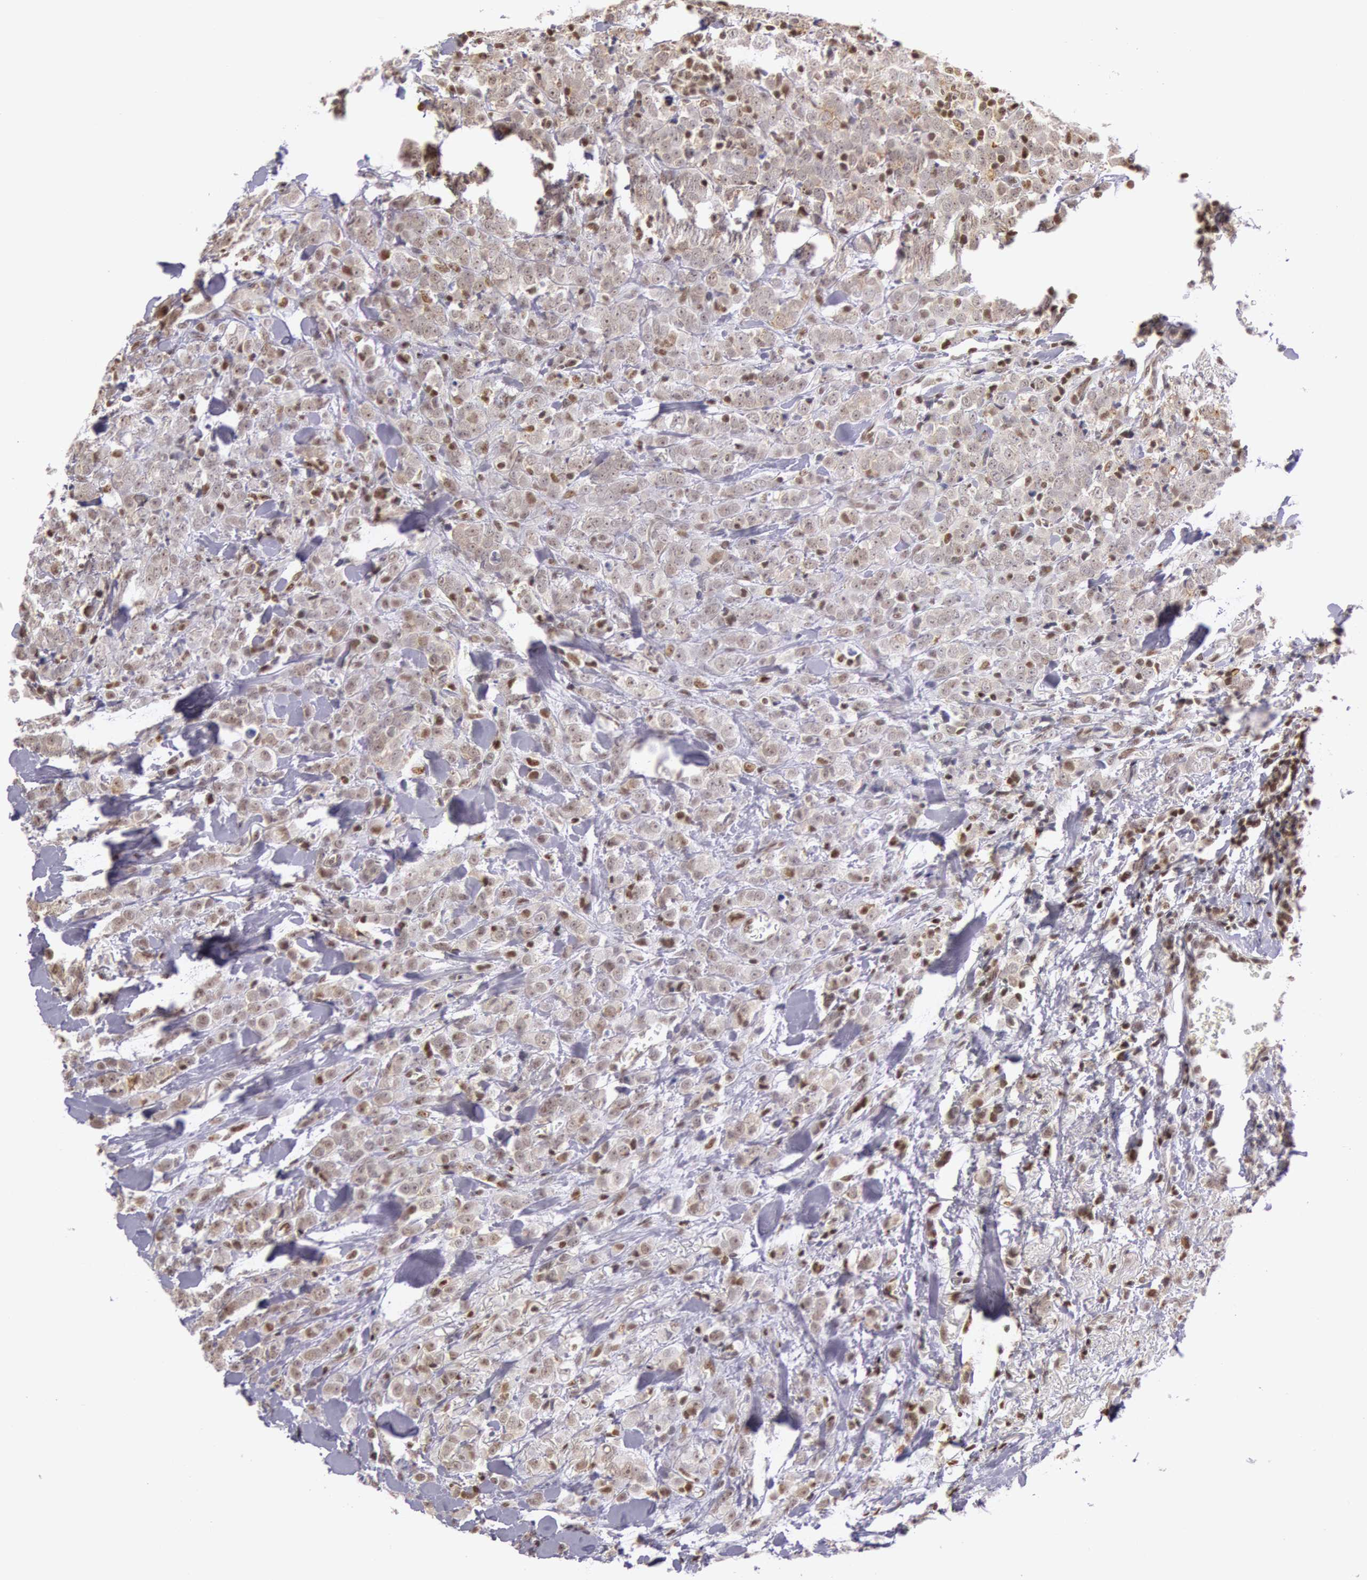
{"staining": {"intensity": "moderate", "quantity": ">75%", "location": "nuclear"}, "tissue": "breast cancer", "cell_type": "Tumor cells", "image_type": "cancer", "snomed": [{"axis": "morphology", "description": "Lobular carcinoma"}, {"axis": "topography", "description": "Breast"}], "caption": "Protein staining of breast cancer (lobular carcinoma) tissue demonstrates moderate nuclear staining in about >75% of tumor cells.", "gene": "ESS2", "patient": {"sex": "female", "age": 57}}